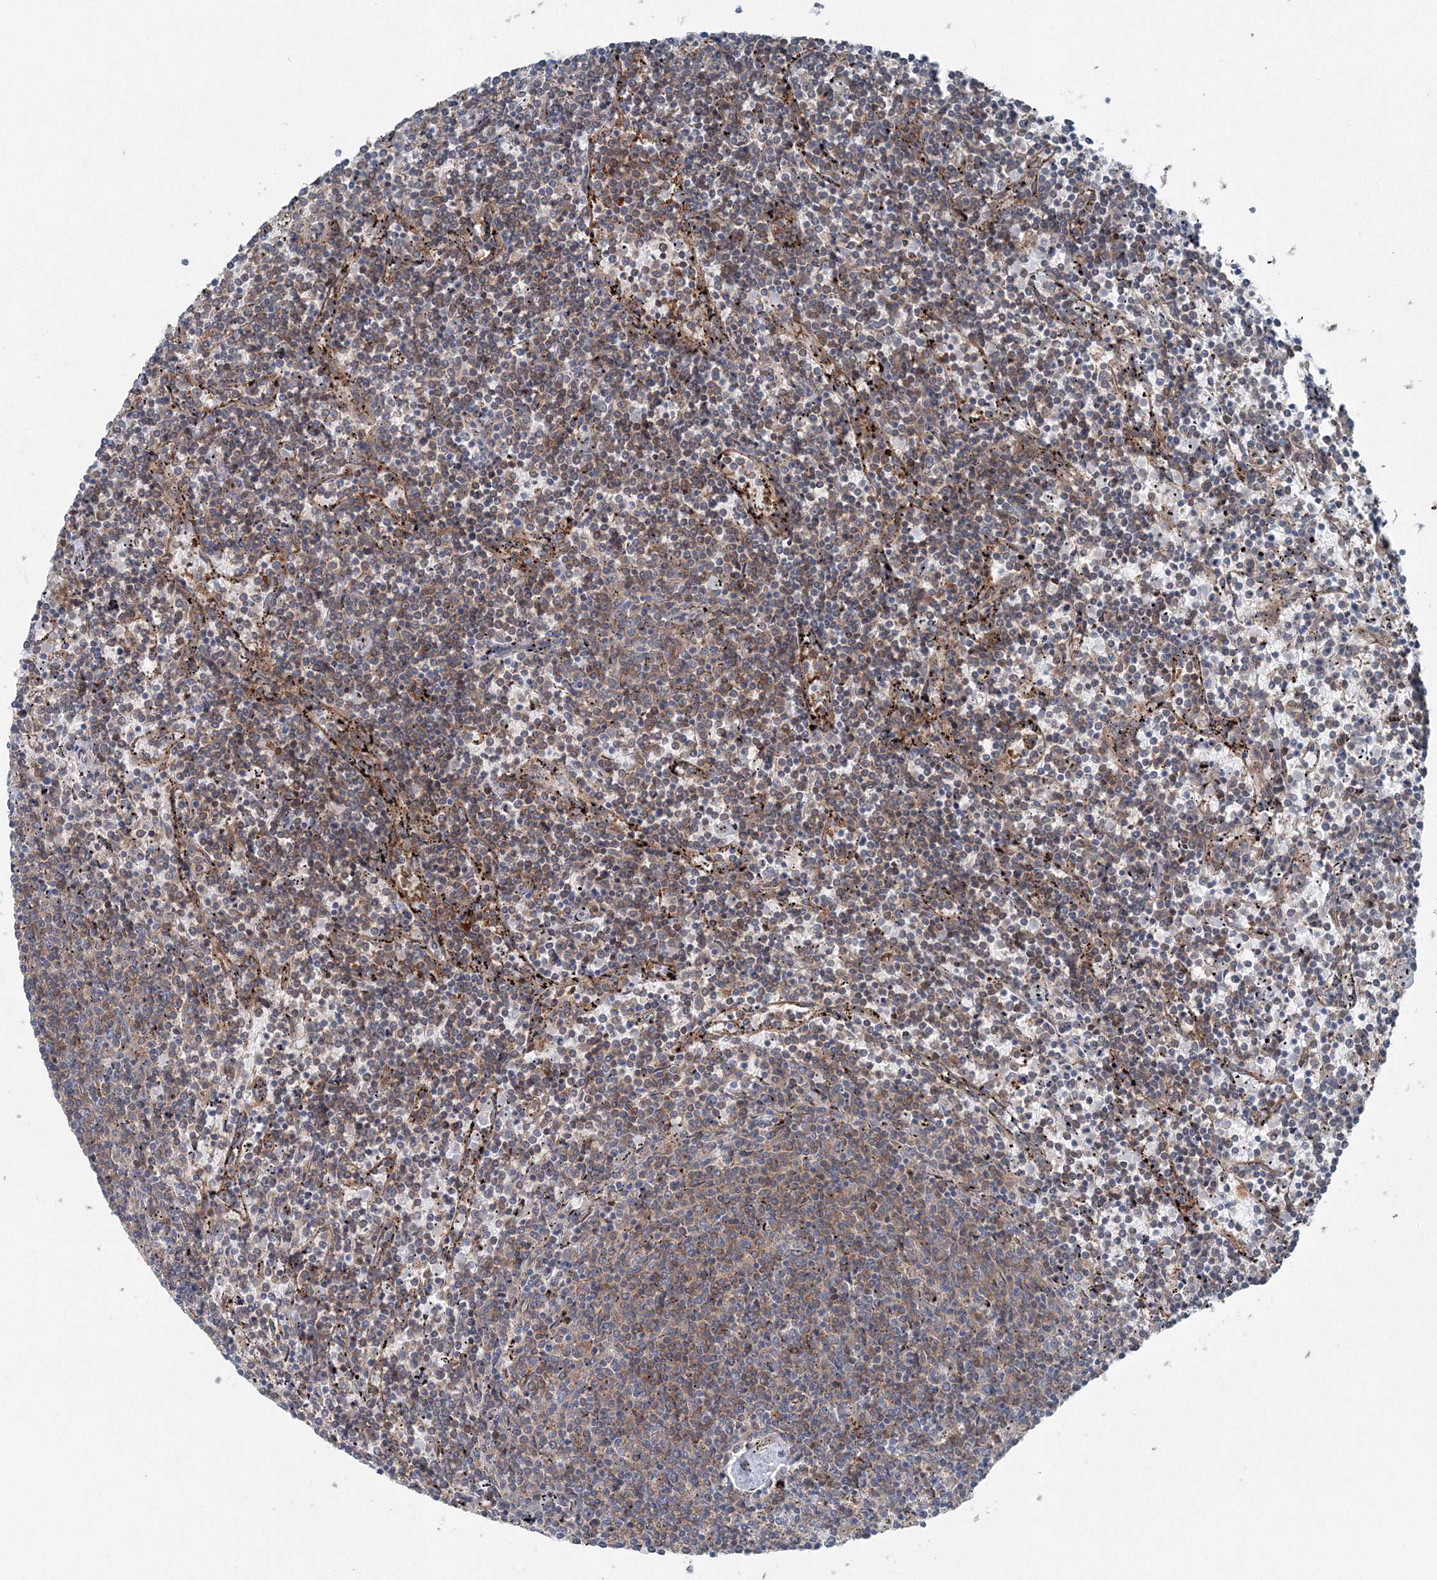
{"staining": {"intensity": "moderate", "quantity": "25%-75%", "location": "cytoplasmic/membranous"}, "tissue": "lymphoma", "cell_type": "Tumor cells", "image_type": "cancer", "snomed": [{"axis": "morphology", "description": "Malignant lymphoma, non-Hodgkin's type, Low grade"}, {"axis": "topography", "description": "Spleen"}], "caption": "IHC photomicrograph of human lymphoma stained for a protein (brown), which shows medium levels of moderate cytoplasmic/membranous staining in approximately 25%-75% of tumor cells.", "gene": "TPRKB", "patient": {"sex": "female", "age": 50}}